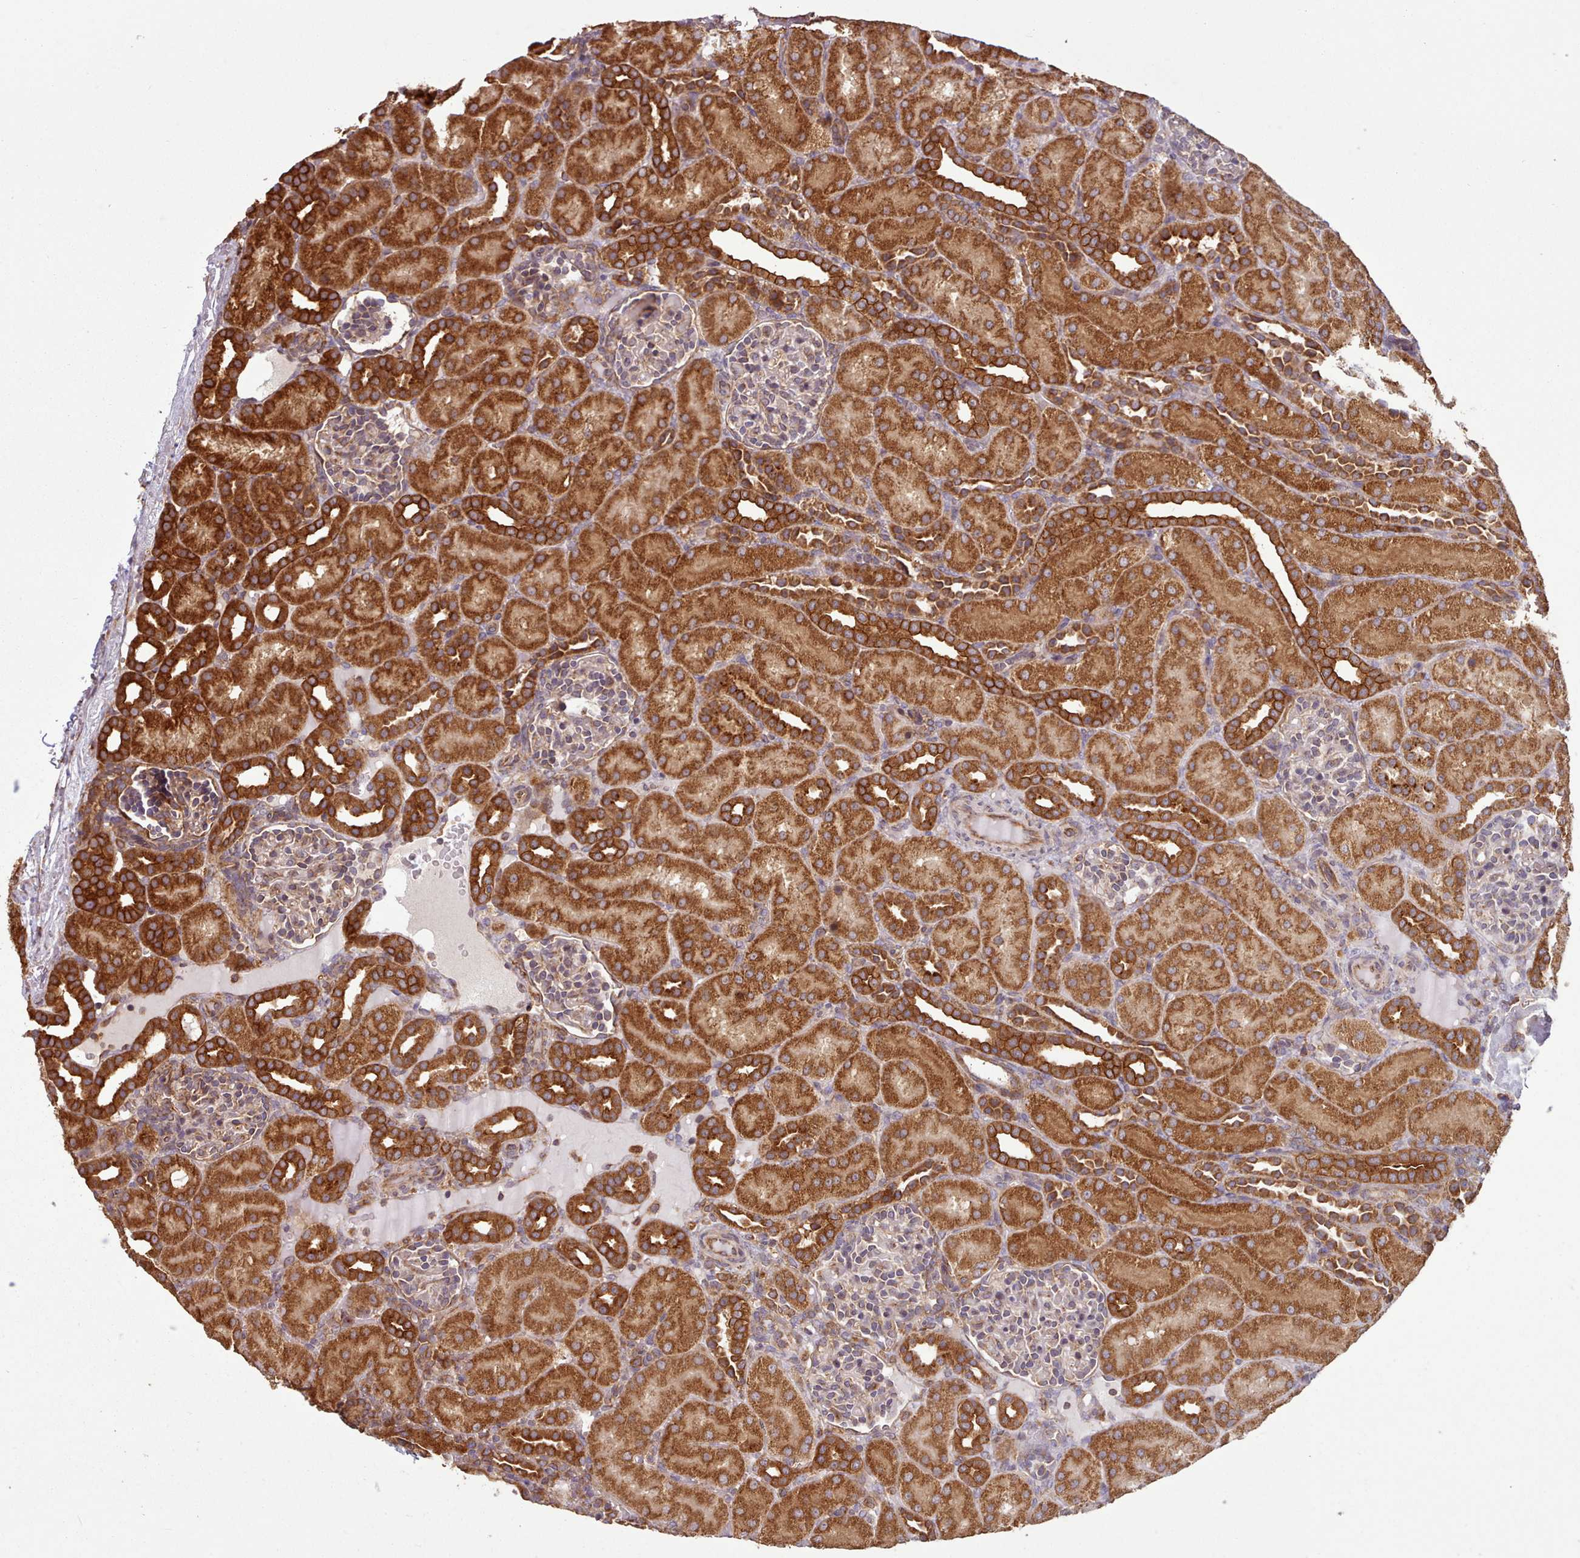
{"staining": {"intensity": "weak", "quantity": ">75%", "location": "cytoplasmic/membranous"}, "tissue": "kidney", "cell_type": "Cells in glomeruli", "image_type": "normal", "snomed": [{"axis": "morphology", "description": "Normal tissue, NOS"}, {"axis": "topography", "description": "Kidney"}], "caption": "Immunohistochemistry of normal kidney shows low levels of weak cytoplasmic/membranous expression in approximately >75% of cells in glomeruli. Nuclei are stained in blue.", "gene": "CRYBG1", "patient": {"sex": "male", "age": 1}}